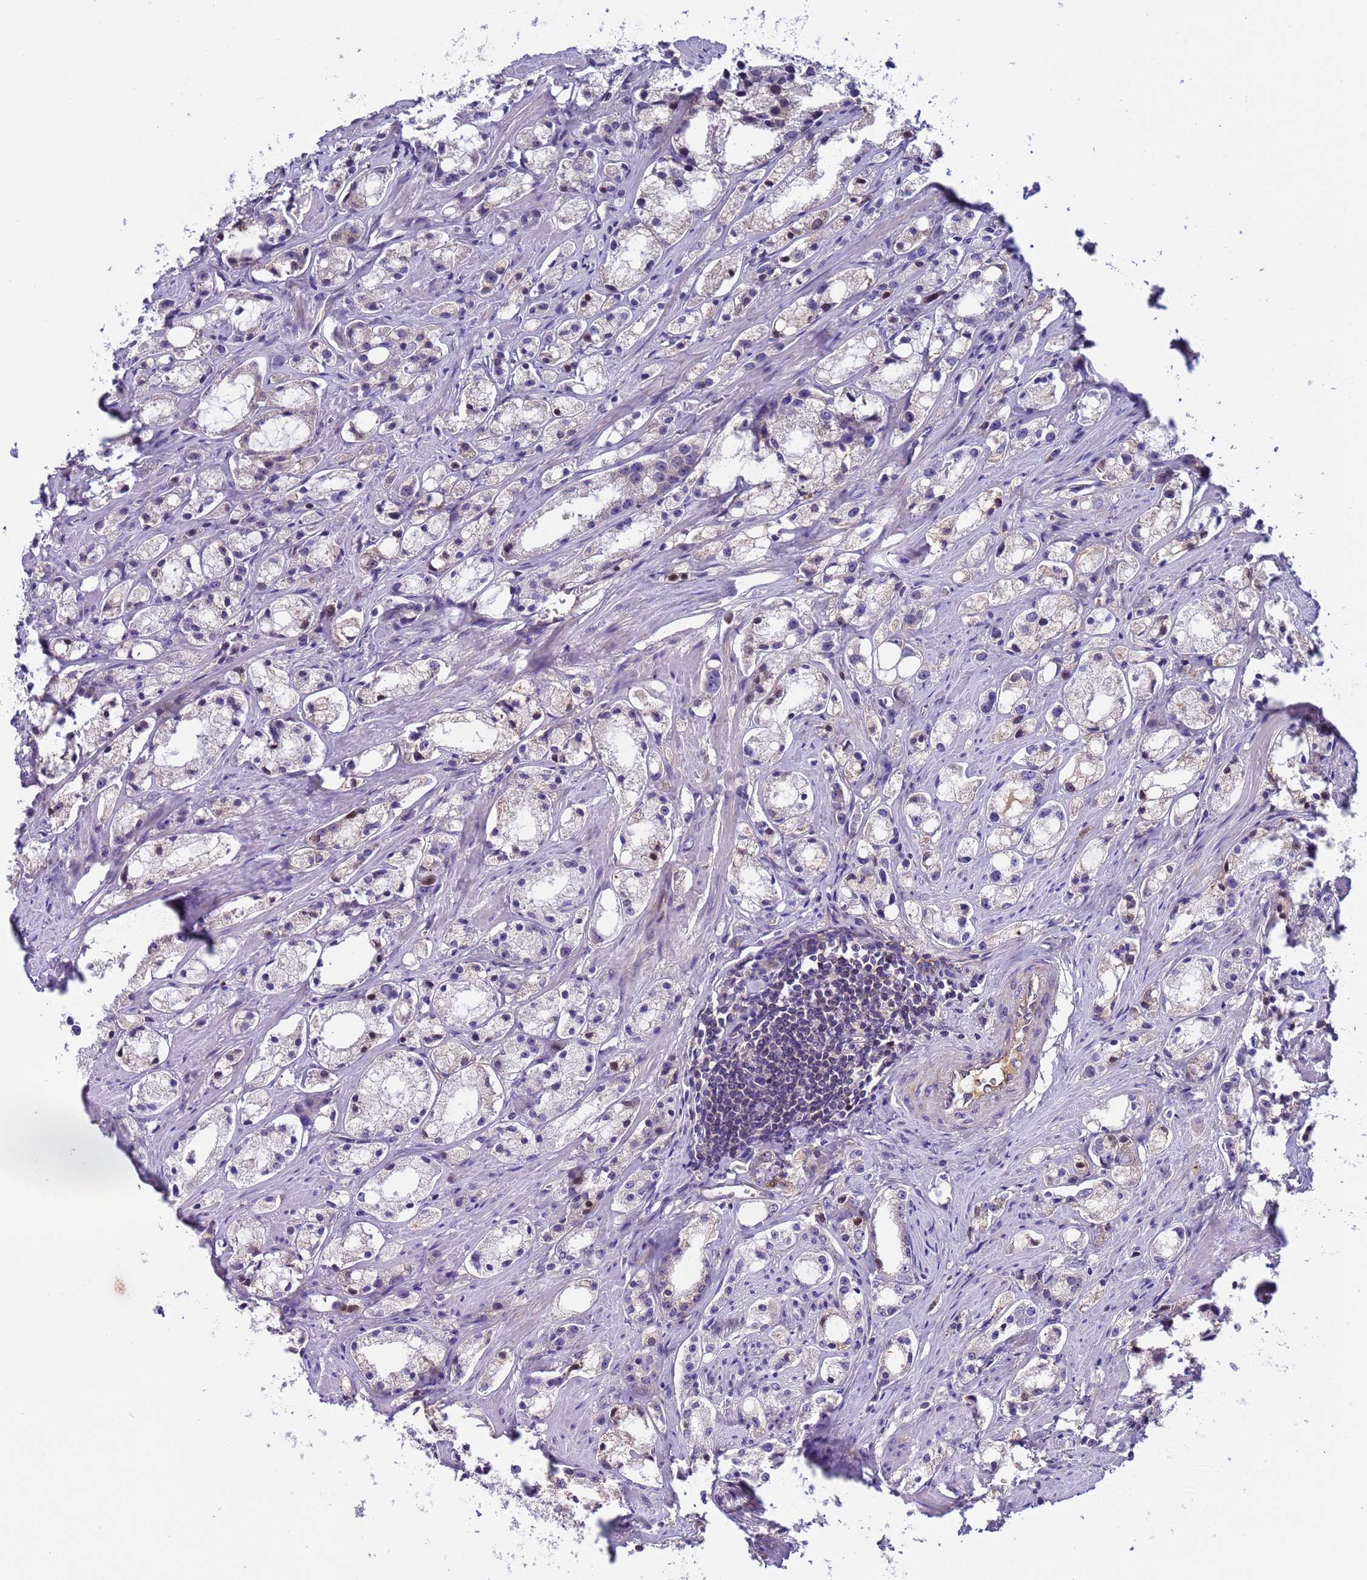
{"staining": {"intensity": "weak", "quantity": "<25%", "location": "cytoplasmic/membranous"}, "tissue": "prostate cancer", "cell_type": "Tumor cells", "image_type": "cancer", "snomed": [{"axis": "morphology", "description": "Adenocarcinoma, High grade"}, {"axis": "topography", "description": "Prostate"}], "caption": "Prostate cancer (adenocarcinoma (high-grade)) stained for a protein using IHC demonstrates no expression tumor cells.", "gene": "PARP16", "patient": {"sex": "male", "age": 66}}